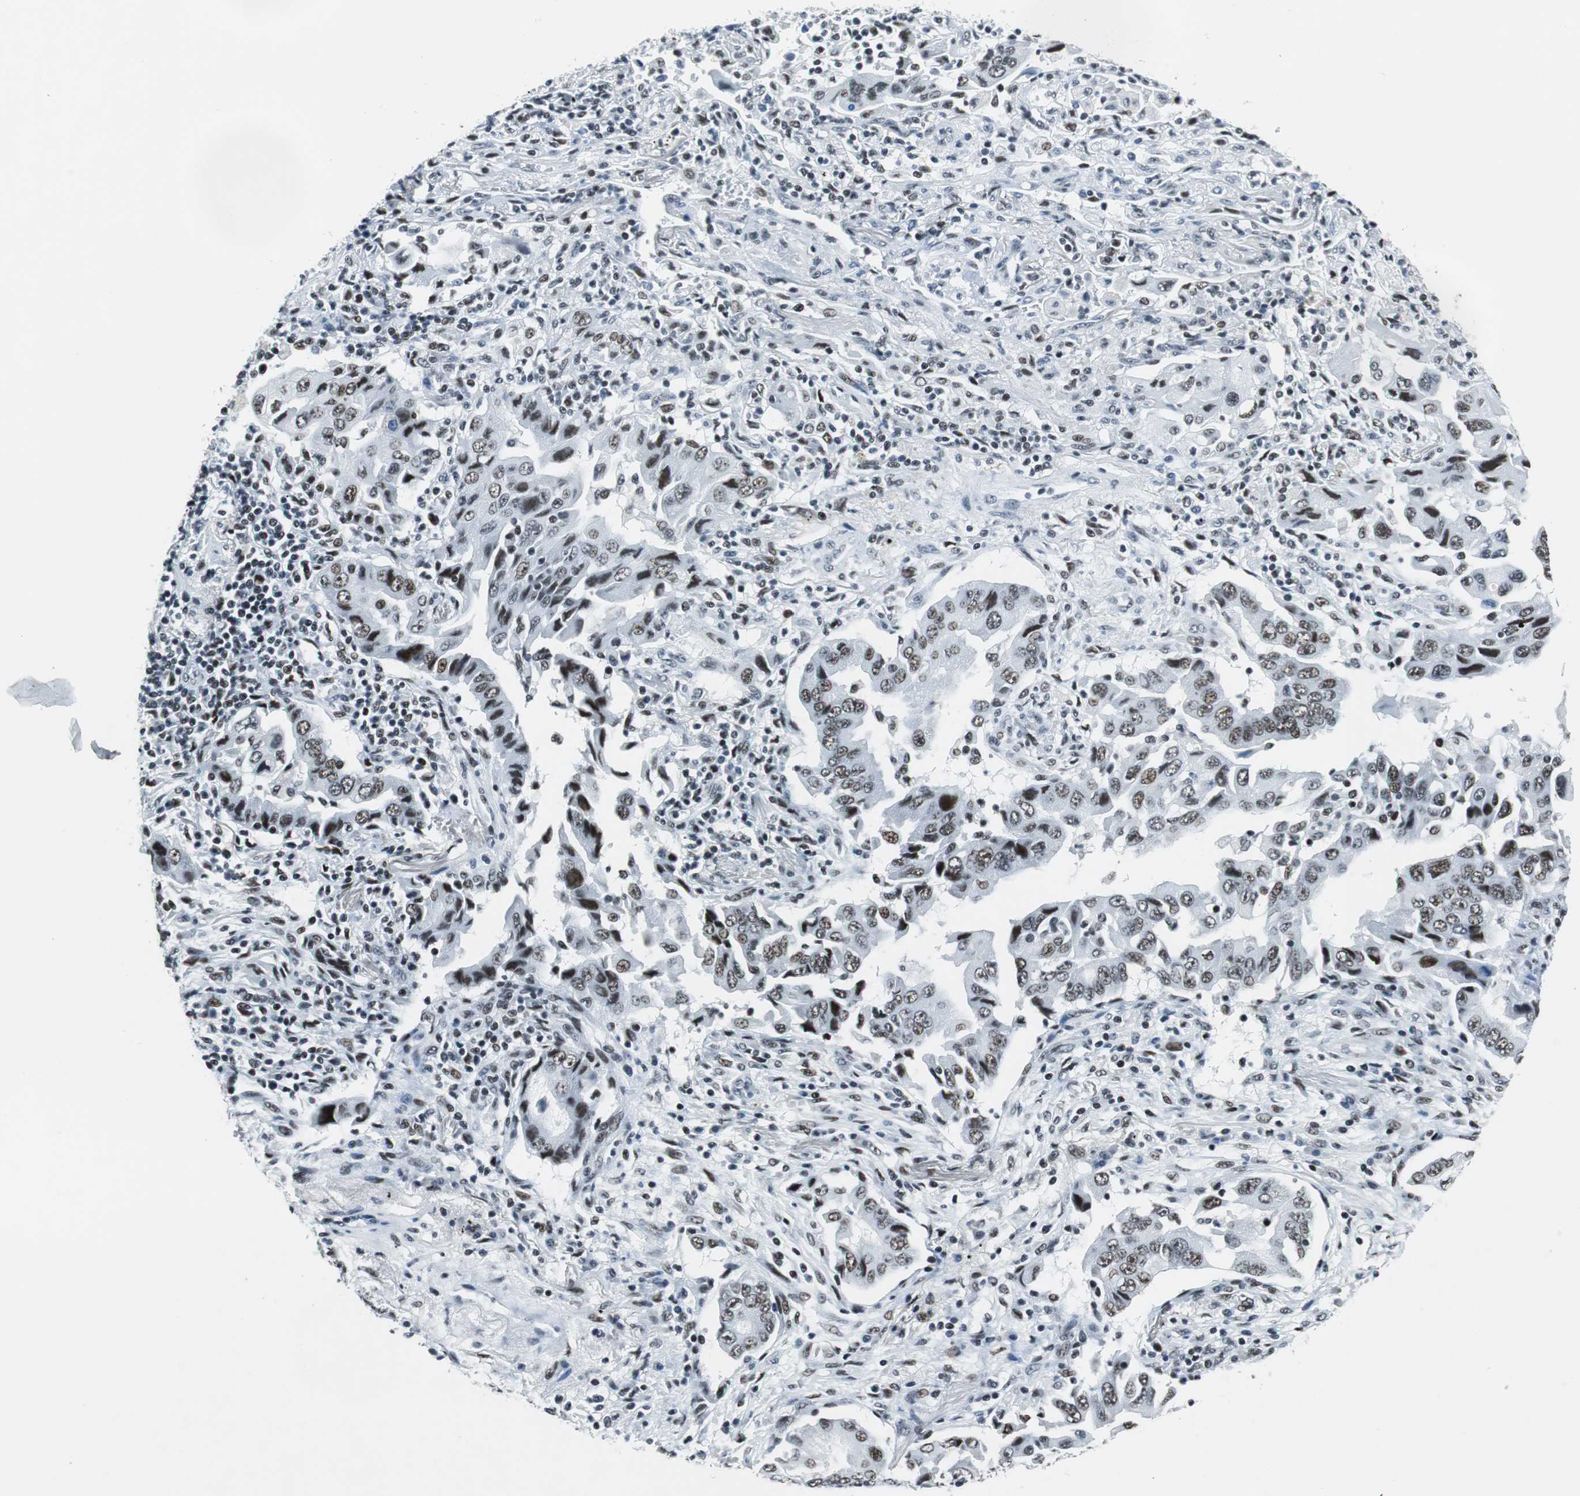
{"staining": {"intensity": "weak", "quantity": "25%-75%", "location": "nuclear"}, "tissue": "lung cancer", "cell_type": "Tumor cells", "image_type": "cancer", "snomed": [{"axis": "morphology", "description": "Adenocarcinoma, NOS"}, {"axis": "topography", "description": "Lung"}], "caption": "Protein expression by immunohistochemistry displays weak nuclear positivity in approximately 25%-75% of tumor cells in lung cancer (adenocarcinoma).", "gene": "HDAC3", "patient": {"sex": "female", "age": 65}}